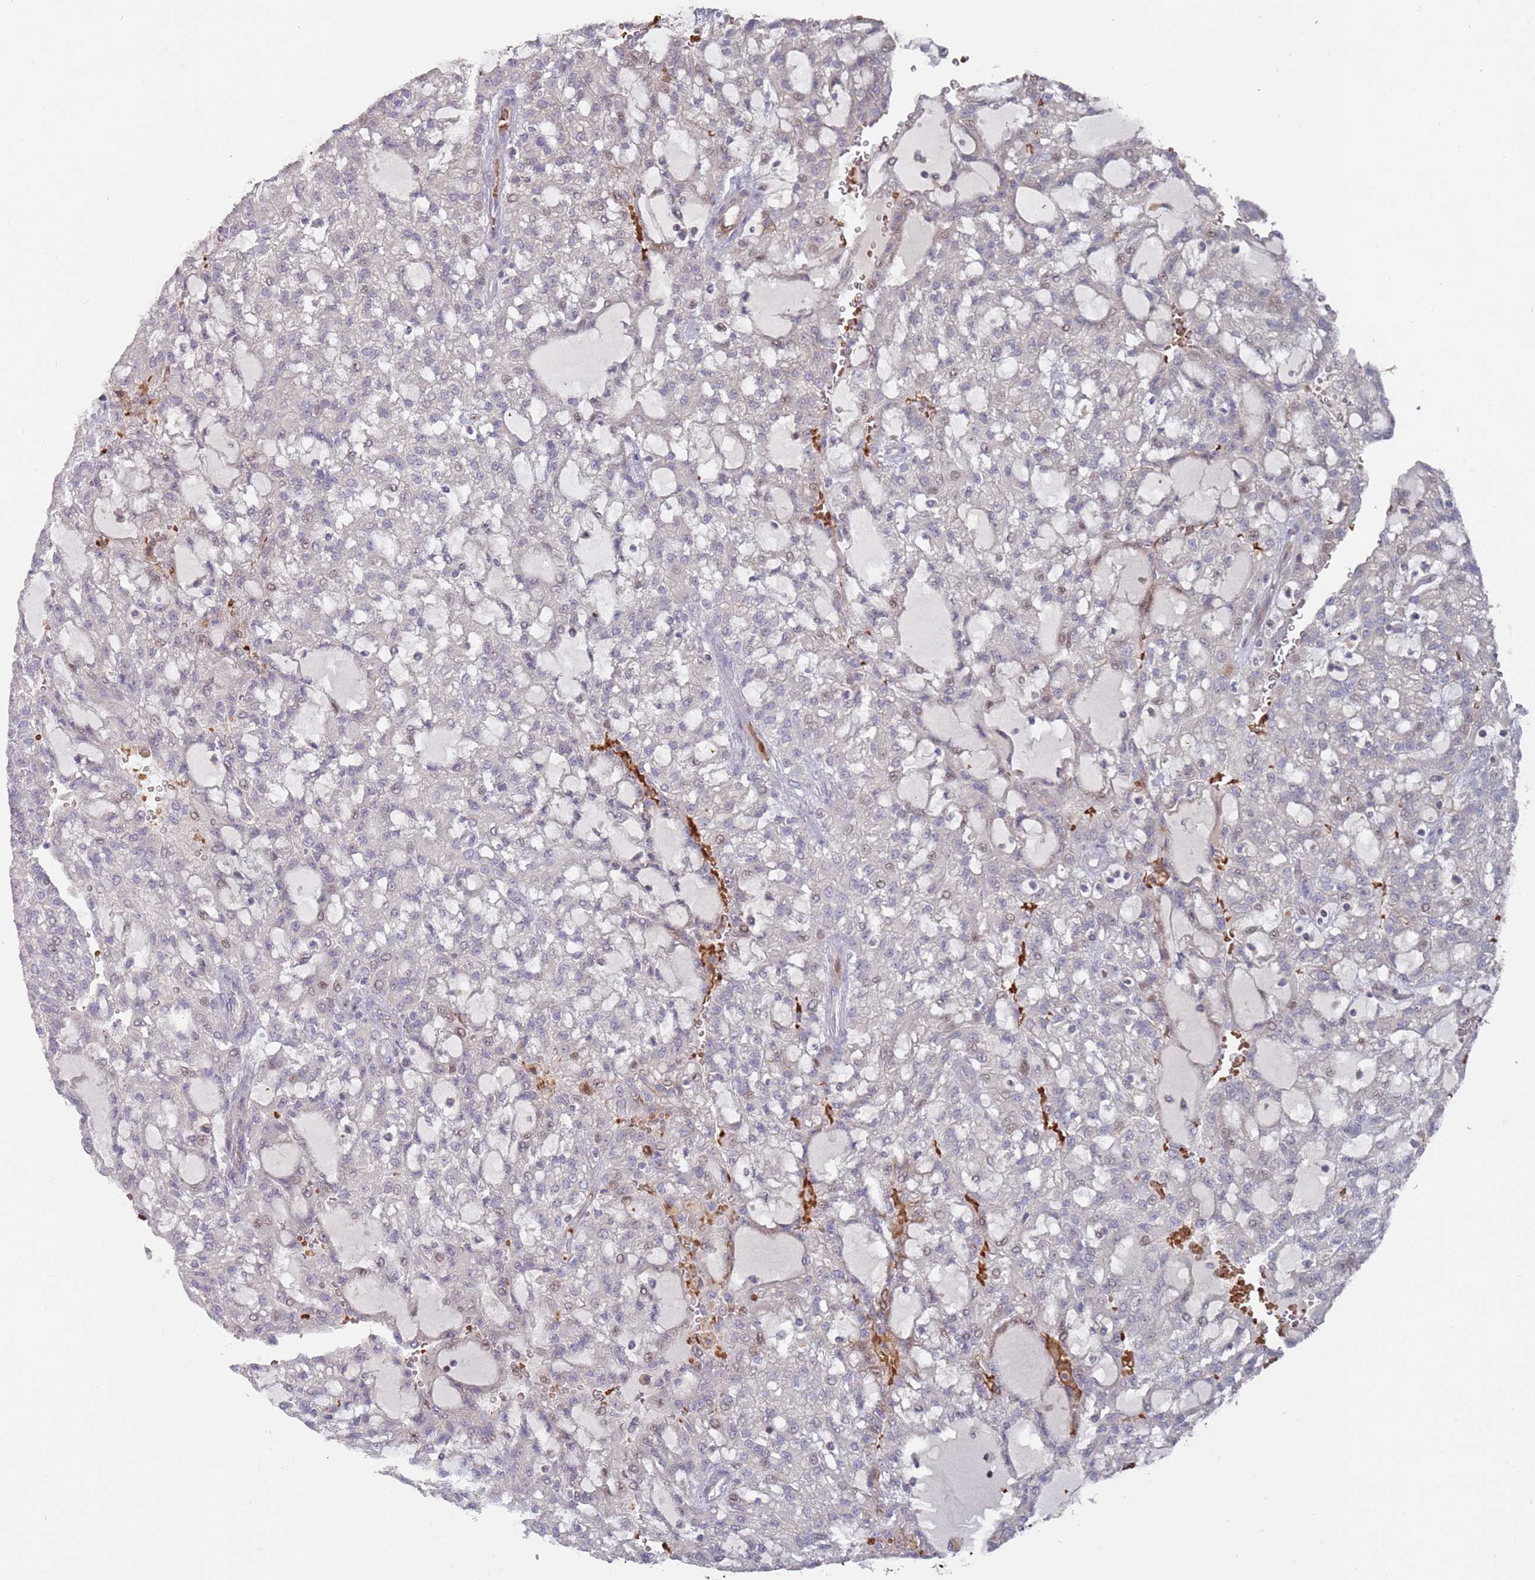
{"staining": {"intensity": "negative", "quantity": "none", "location": "none"}, "tissue": "renal cancer", "cell_type": "Tumor cells", "image_type": "cancer", "snomed": [{"axis": "morphology", "description": "Adenocarcinoma, NOS"}, {"axis": "topography", "description": "Kidney"}], "caption": "This photomicrograph is of adenocarcinoma (renal) stained with IHC to label a protein in brown with the nuclei are counter-stained blue. There is no expression in tumor cells.", "gene": "LACC1", "patient": {"sex": "male", "age": 63}}